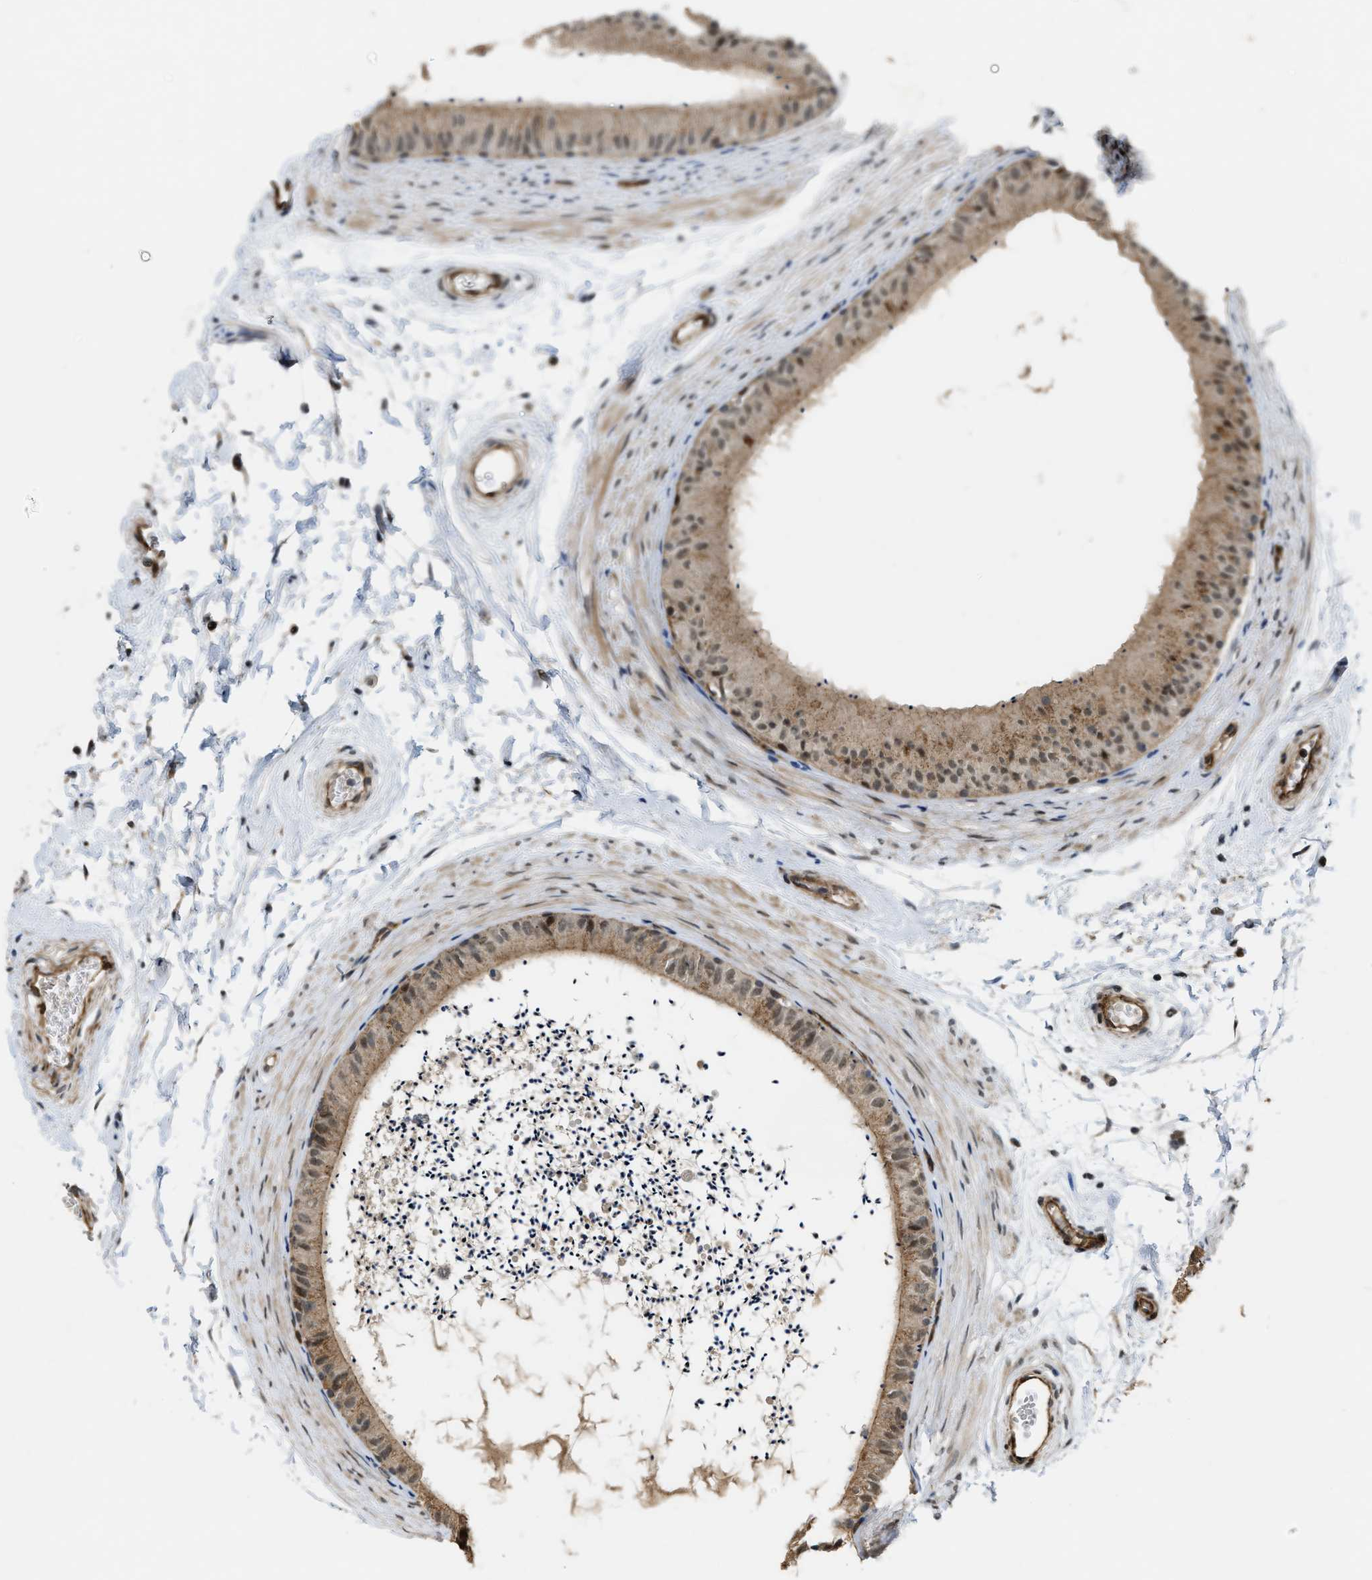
{"staining": {"intensity": "moderate", "quantity": ">75%", "location": "nuclear"}, "tissue": "epididymis", "cell_type": "Glandular cells", "image_type": "normal", "snomed": [{"axis": "morphology", "description": "Normal tissue, NOS"}, {"axis": "topography", "description": "Epididymis"}], "caption": "A medium amount of moderate nuclear expression is appreciated in approximately >75% of glandular cells in benign epididymis. The protein of interest is shown in brown color, while the nuclei are stained blue.", "gene": "DPF2", "patient": {"sex": "male", "age": 56}}